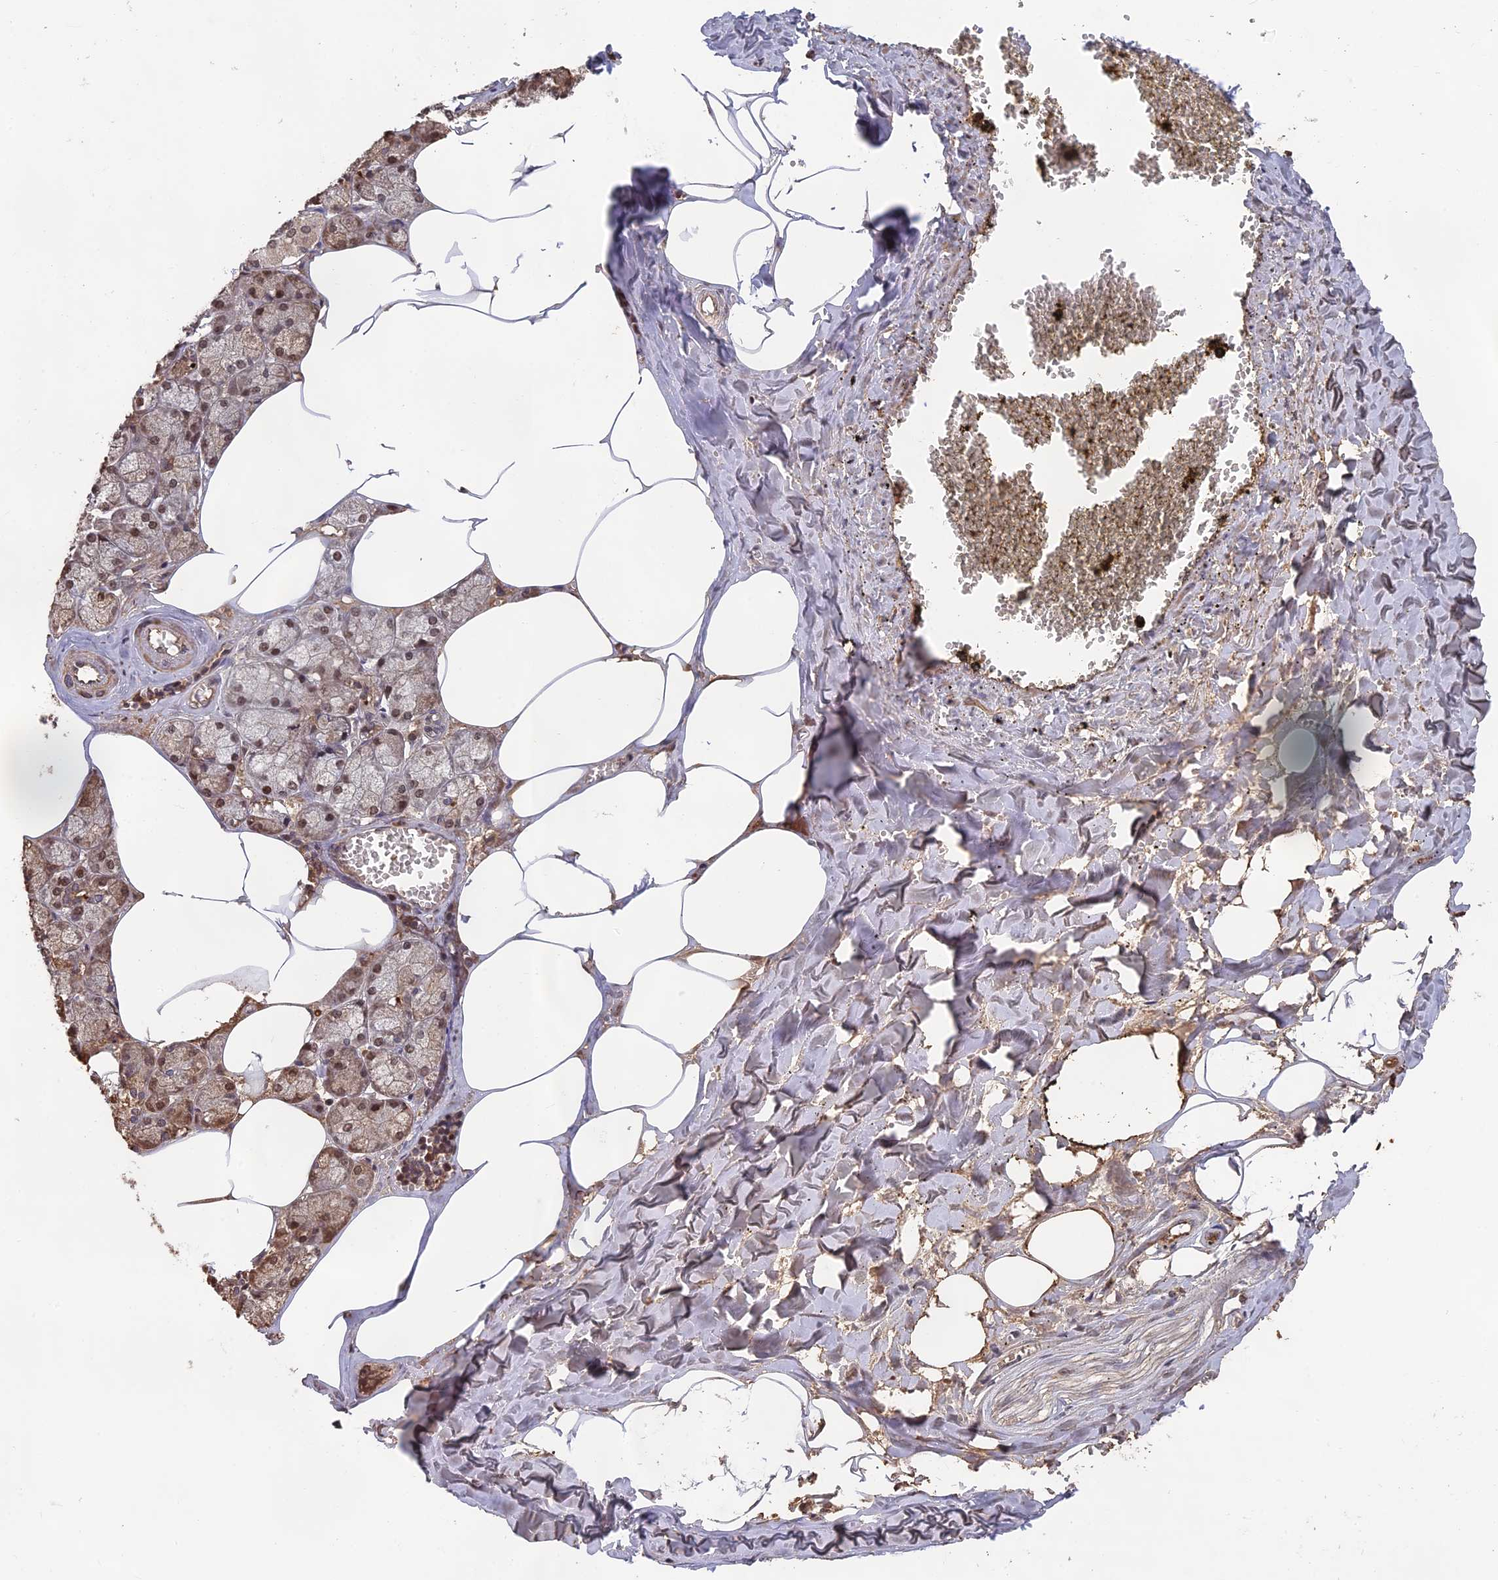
{"staining": {"intensity": "moderate", "quantity": ">75%", "location": "cytoplasmic/membranous,nuclear"}, "tissue": "salivary gland", "cell_type": "Glandular cells", "image_type": "normal", "snomed": [{"axis": "morphology", "description": "Normal tissue, NOS"}, {"axis": "topography", "description": "Salivary gland"}], "caption": "Immunohistochemical staining of benign human salivary gland displays >75% levels of moderate cytoplasmic/membranous,nuclear protein staining in approximately >75% of glandular cells.", "gene": "OSBPL1A", "patient": {"sex": "male", "age": 62}}